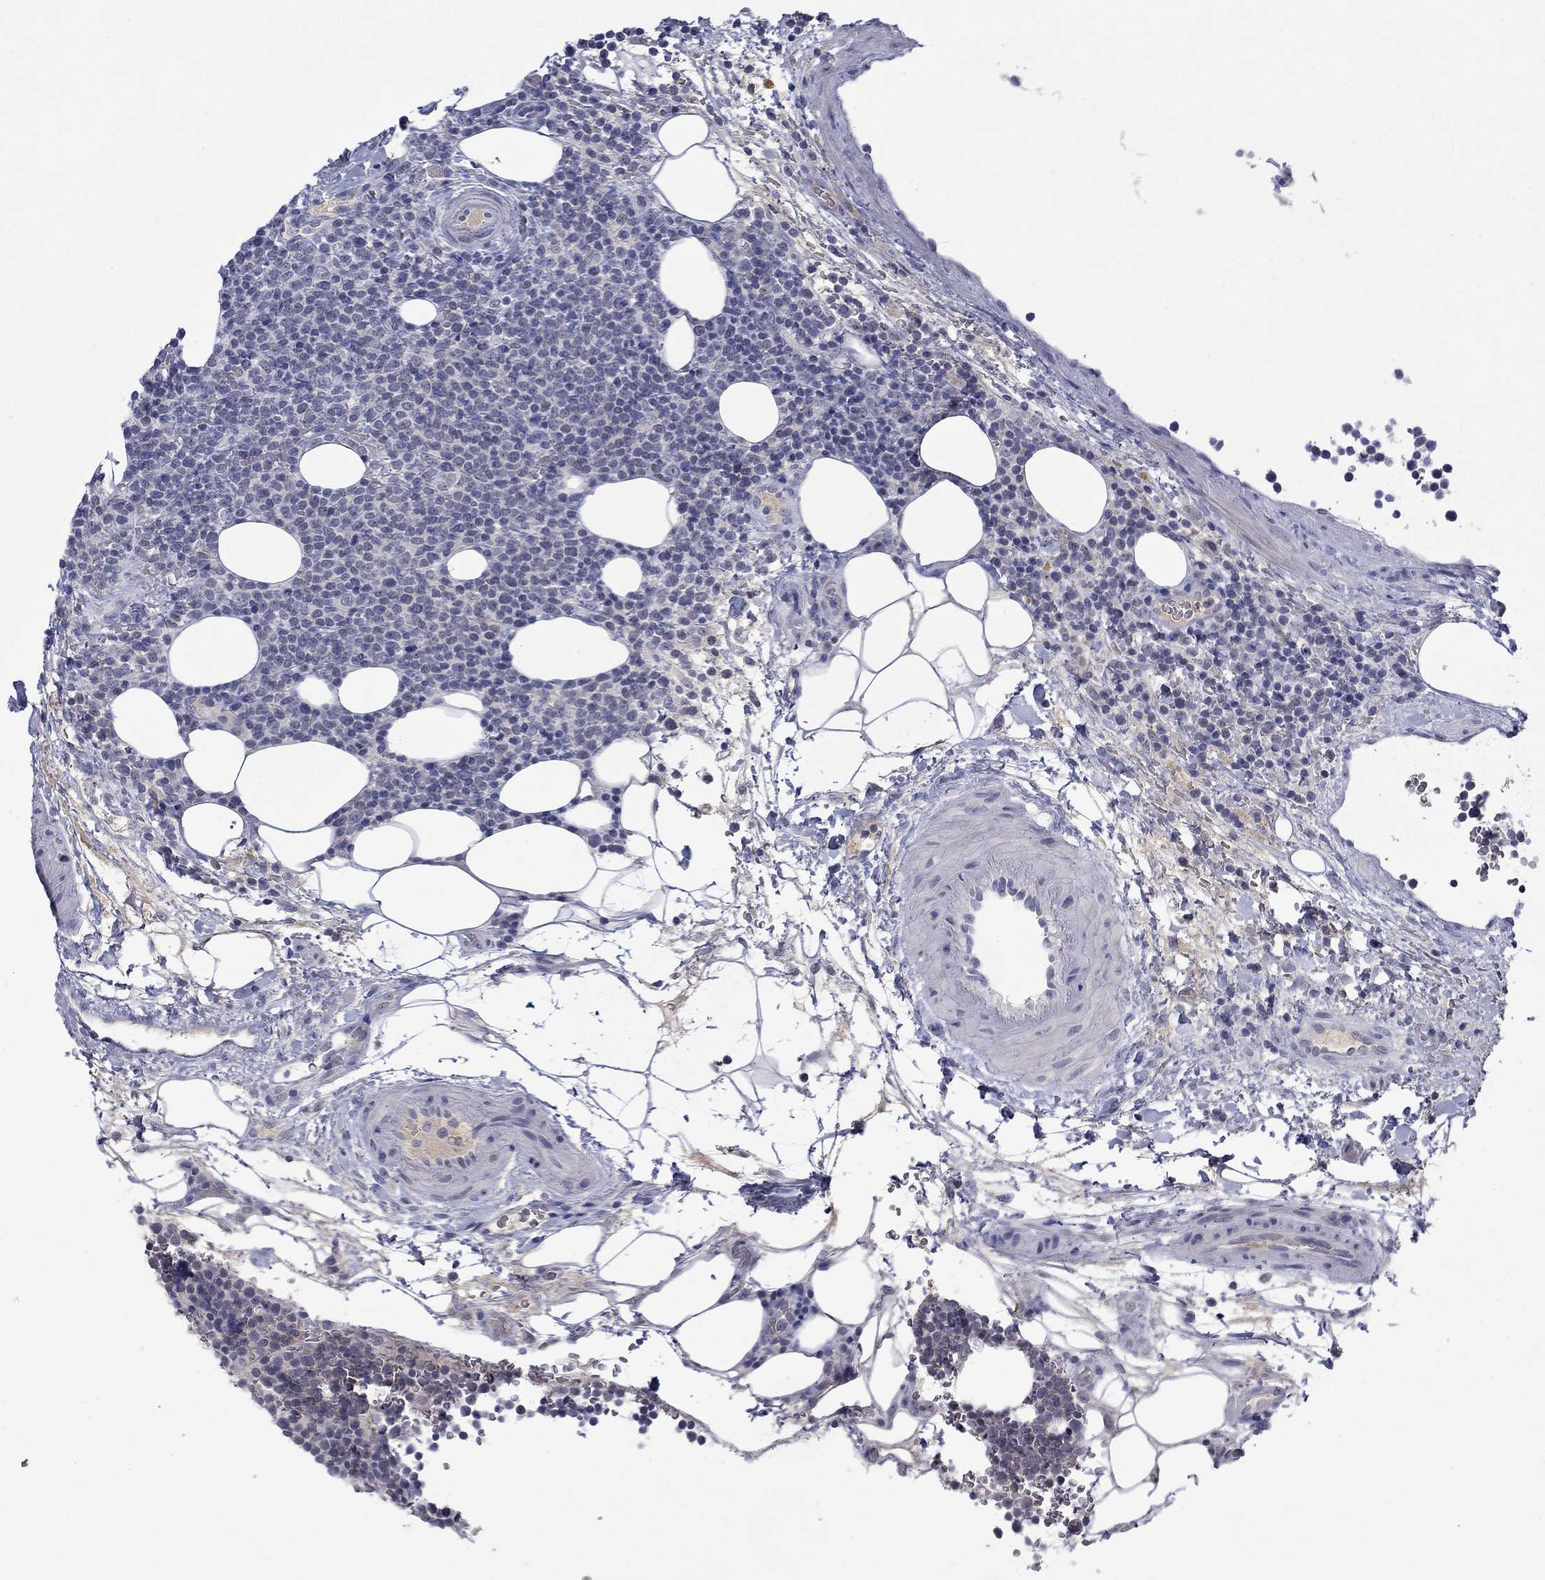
{"staining": {"intensity": "negative", "quantity": "none", "location": "none"}, "tissue": "lymphoma", "cell_type": "Tumor cells", "image_type": "cancer", "snomed": [{"axis": "morphology", "description": "Malignant lymphoma, non-Hodgkin's type, High grade"}, {"axis": "topography", "description": "Lymph node"}], "caption": "Human malignant lymphoma, non-Hodgkin's type (high-grade) stained for a protein using immunohistochemistry reveals no expression in tumor cells.", "gene": "NSMF", "patient": {"sex": "male", "age": 61}}